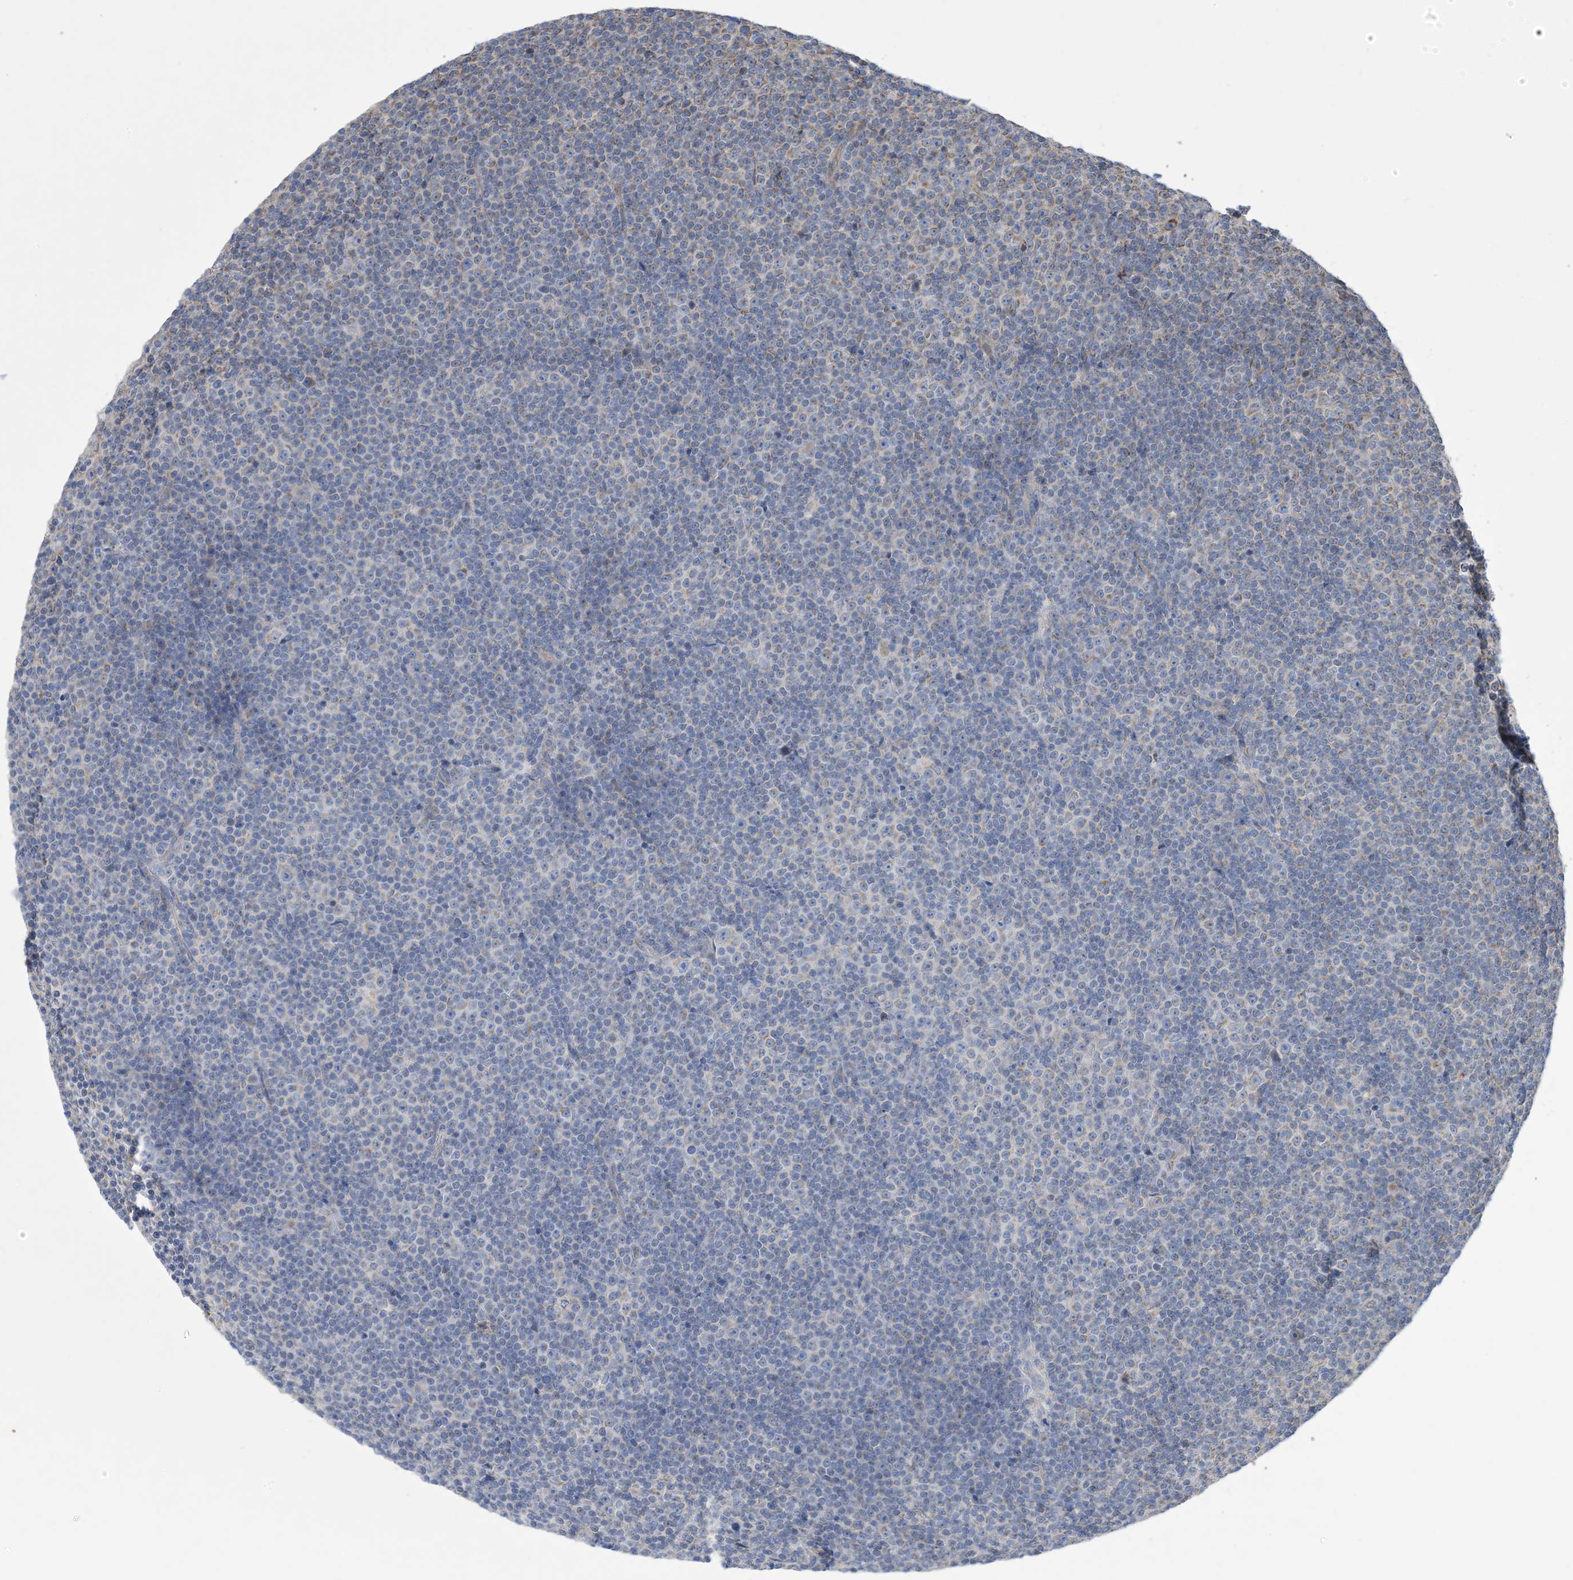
{"staining": {"intensity": "negative", "quantity": "none", "location": "none"}, "tissue": "lymphoma", "cell_type": "Tumor cells", "image_type": "cancer", "snomed": [{"axis": "morphology", "description": "Malignant lymphoma, non-Hodgkin's type, Low grade"}, {"axis": "topography", "description": "Lymph node"}], "caption": "Lymphoma was stained to show a protein in brown. There is no significant staining in tumor cells.", "gene": "CLEC16A", "patient": {"sex": "female", "age": 67}}